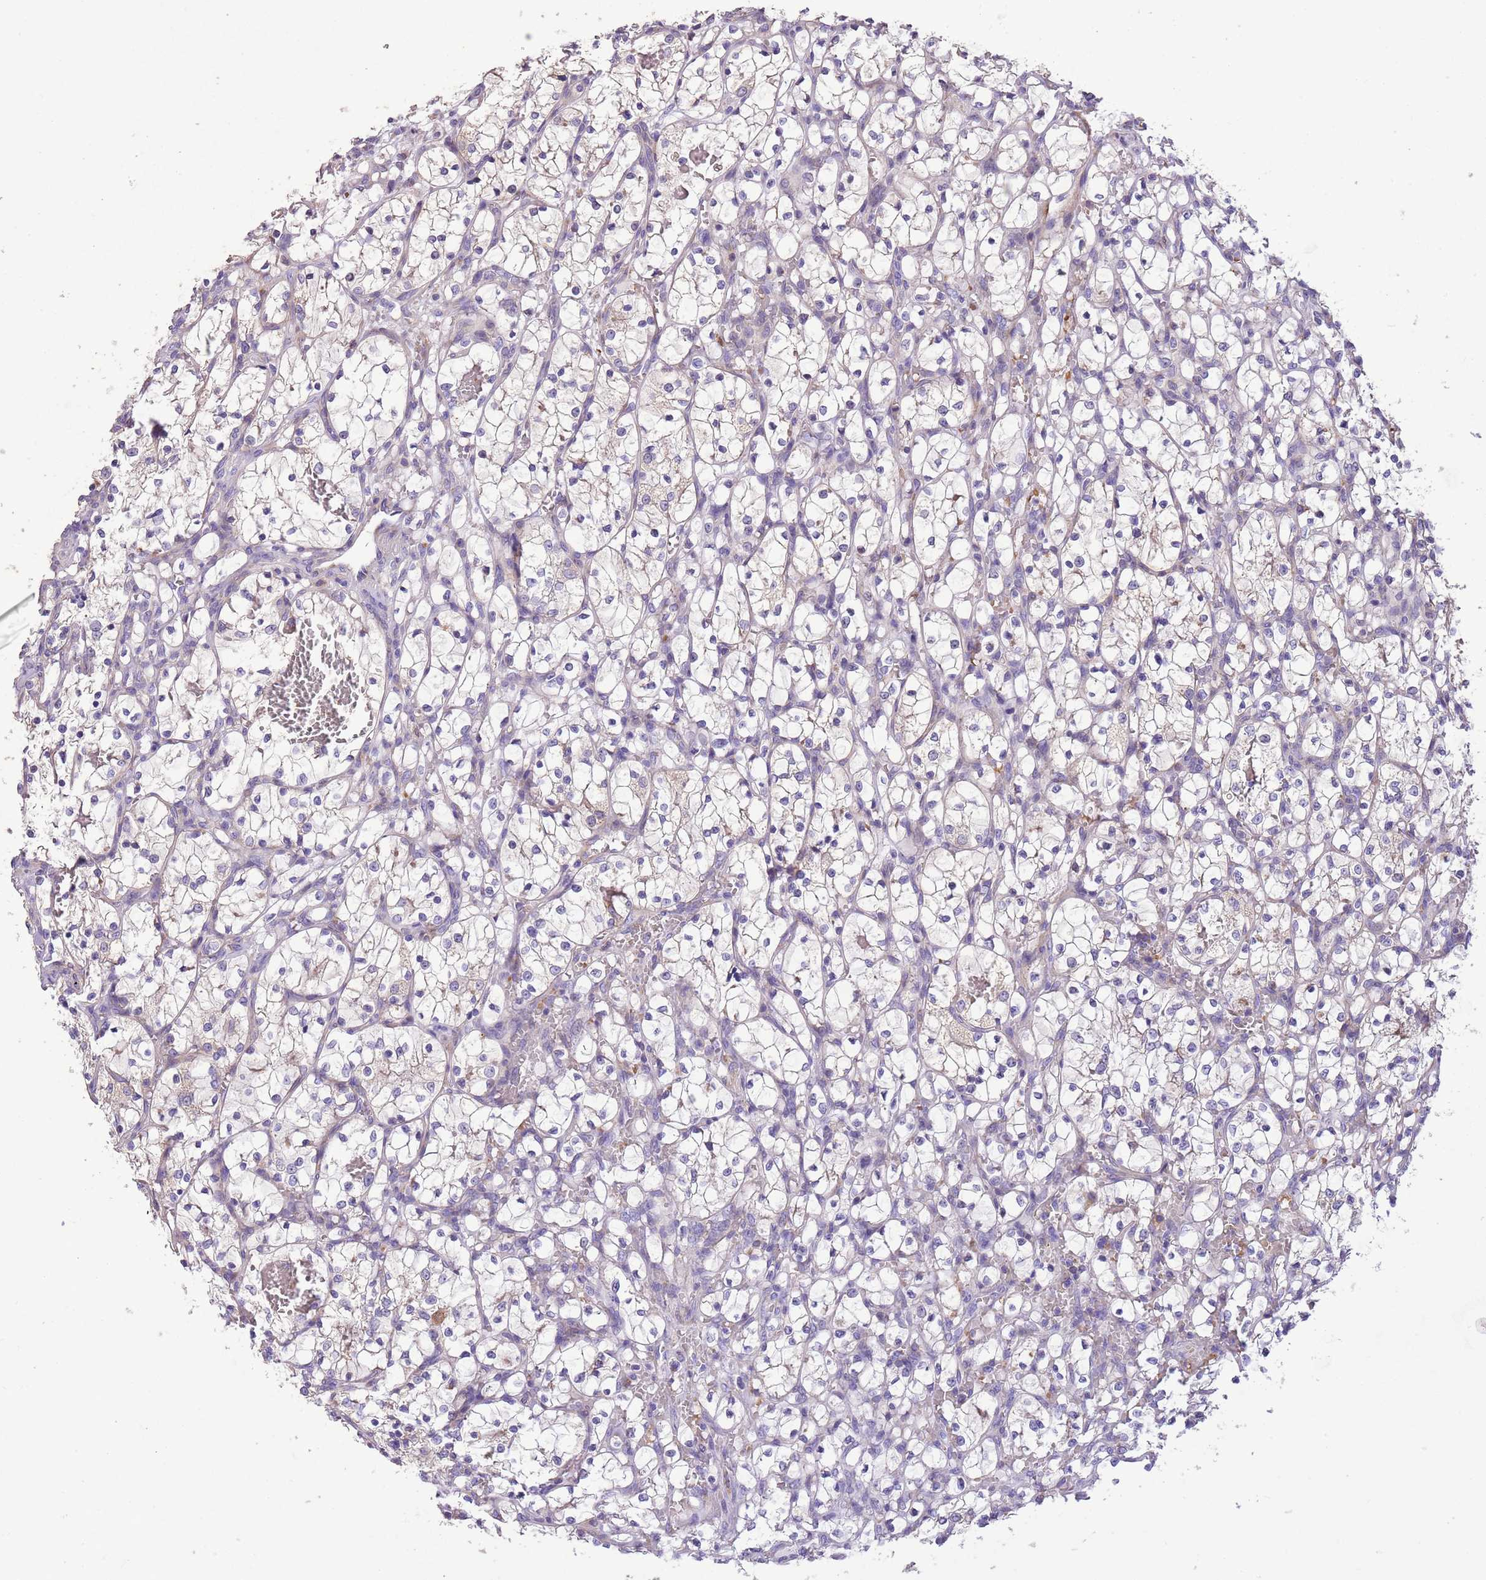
{"staining": {"intensity": "negative", "quantity": "none", "location": "none"}, "tissue": "renal cancer", "cell_type": "Tumor cells", "image_type": "cancer", "snomed": [{"axis": "morphology", "description": "Adenocarcinoma, NOS"}, {"axis": "topography", "description": "Kidney"}], "caption": "IHC histopathology image of renal adenocarcinoma stained for a protein (brown), which reveals no expression in tumor cells.", "gene": "PIGA", "patient": {"sex": "female", "age": 69}}